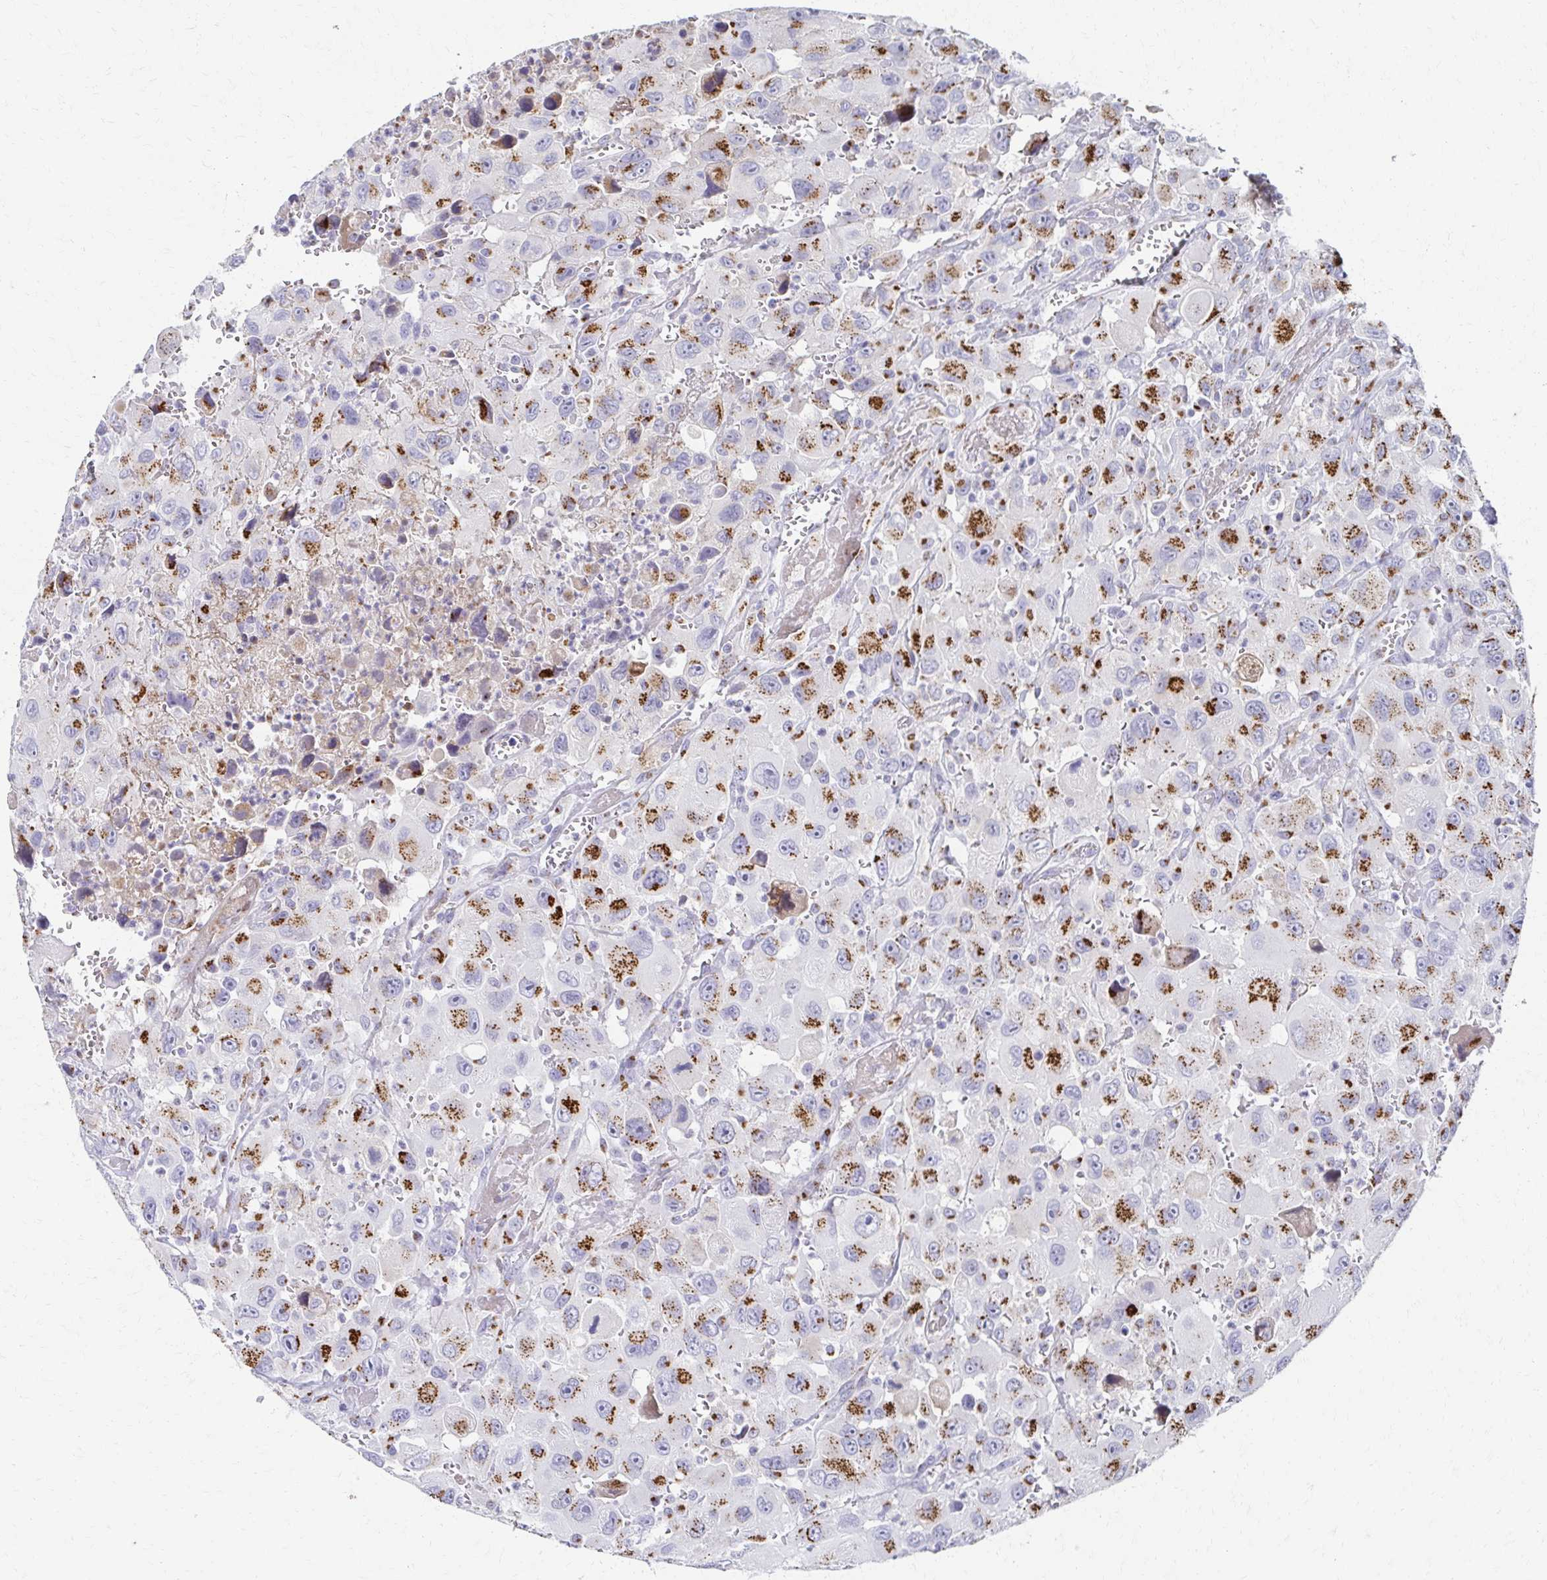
{"staining": {"intensity": "strong", "quantity": ">75%", "location": "cytoplasmic/membranous"}, "tissue": "head and neck cancer", "cell_type": "Tumor cells", "image_type": "cancer", "snomed": [{"axis": "morphology", "description": "Squamous cell carcinoma, NOS"}, {"axis": "morphology", "description": "Squamous cell carcinoma, metastatic, NOS"}, {"axis": "topography", "description": "Oral tissue"}, {"axis": "topography", "description": "Head-Neck"}], "caption": "Head and neck squamous cell carcinoma stained for a protein (brown) demonstrates strong cytoplasmic/membranous positive positivity in about >75% of tumor cells.", "gene": "TM9SF1", "patient": {"sex": "female", "age": 85}}